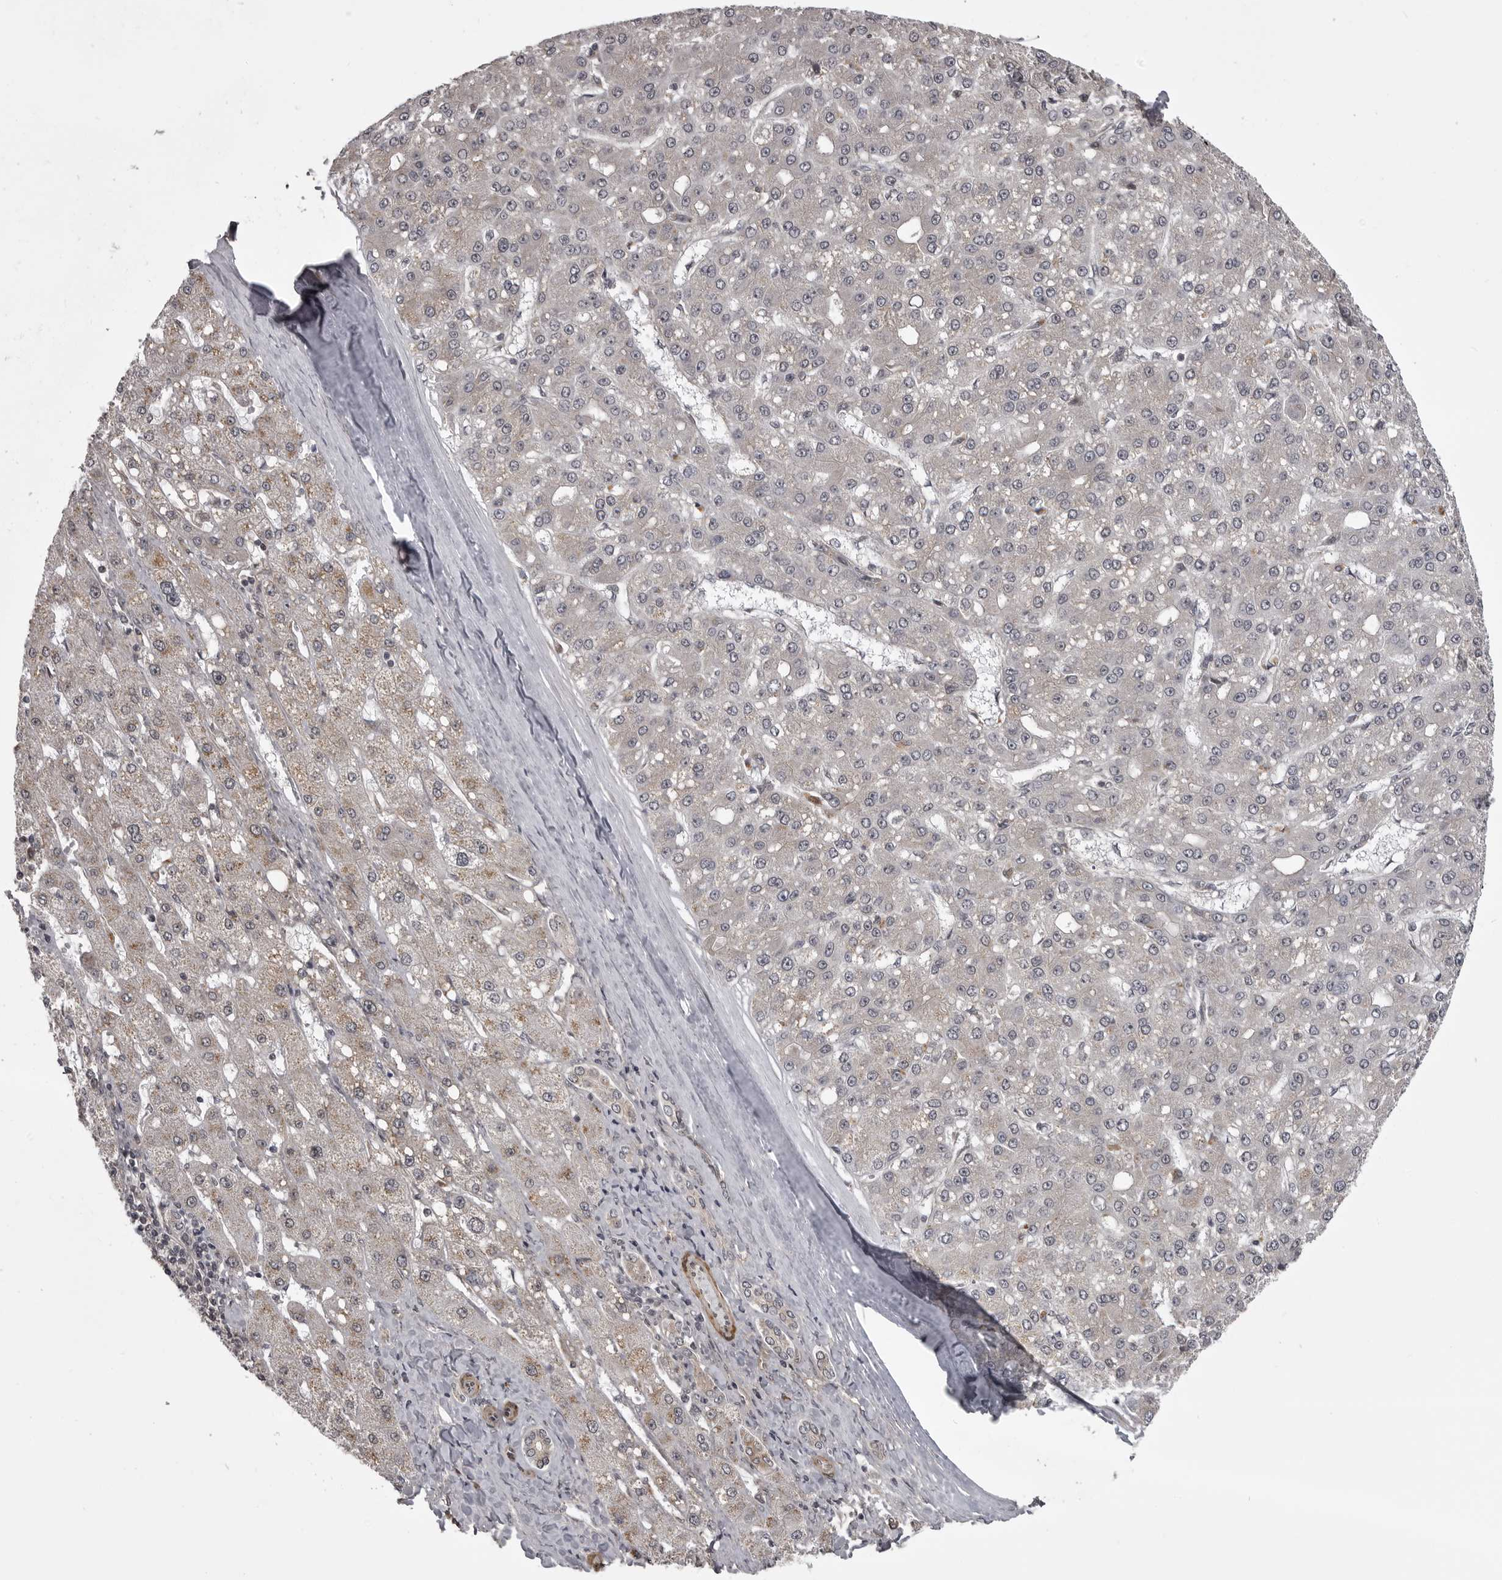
{"staining": {"intensity": "weak", "quantity": "<25%", "location": "cytoplasmic/membranous"}, "tissue": "liver cancer", "cell_type": "Tumor cells", "image_type": "cancer", "snomed": [{"axis": "morphology", "description": "Carcinoma, Hepatocellular, NOS"}, {"axis": "topography", "description": "Liver"}], "caption": "The immunohistochemistry histopathology image has no significant staining in tumor cells of liver hepatocellular carcinoma tissue.", "gene": "SNX16", "patient": {"sex": "male", "age": 67}}